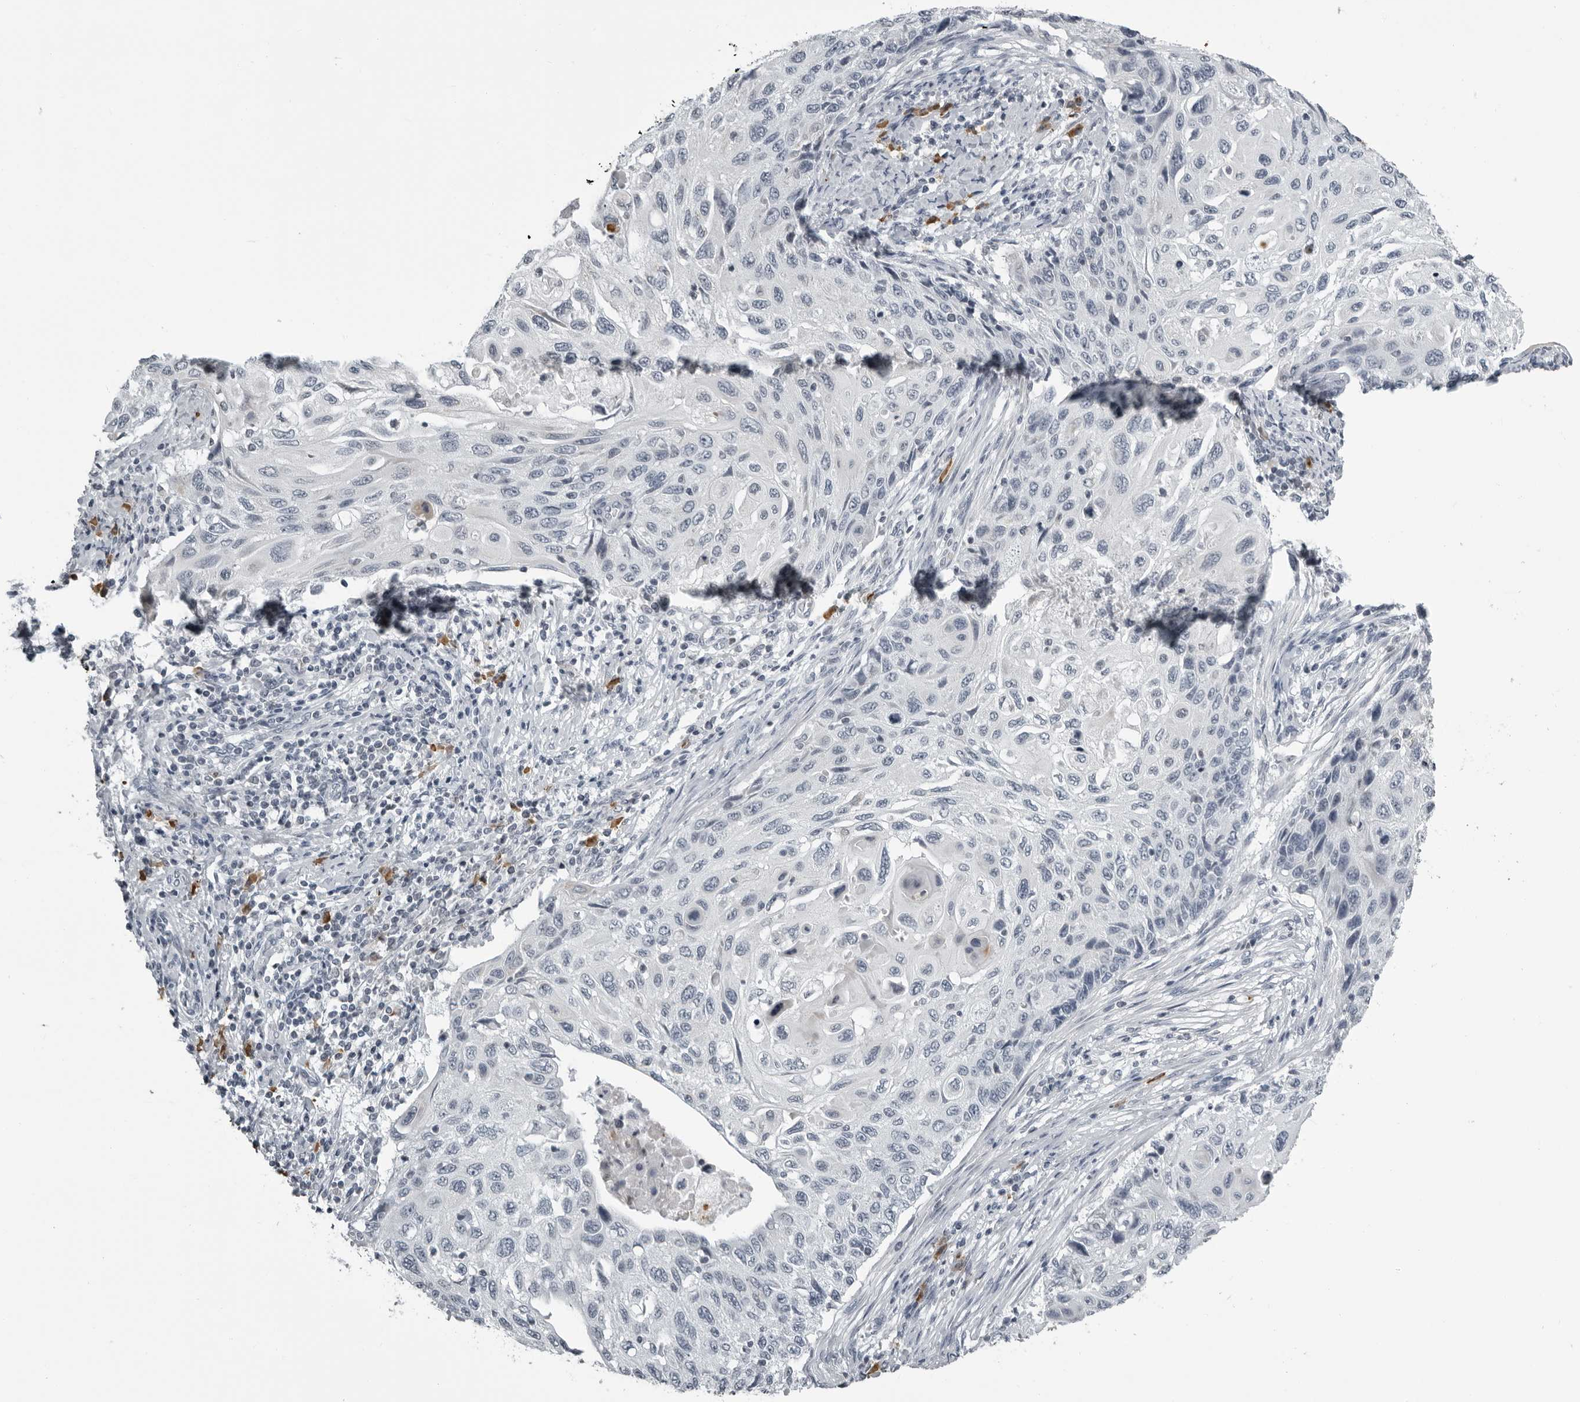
{"staining": {"intensity": "negative", "quantity": "none", "location": "none"}, "tissue": "cervical cancer", "cell_type": "Tumor cells", "image_type": "cancer", "snomed": [{"axis": "morphology", "description": "Squamous cell carcinoma, NOS"}, {"axis": "topography", "description": "Cervix"}], "caption": "A high-resolution micrograph shows immunohistochemistry (IHC) staining of cervical squamous cell carcinoma, which reveals no significant staining in tumor cells. (DAB immunohistochemistry with hematoxylin counter stain).", "gene": "RTCA", "patient": {"sex": "female", "age": 70}}